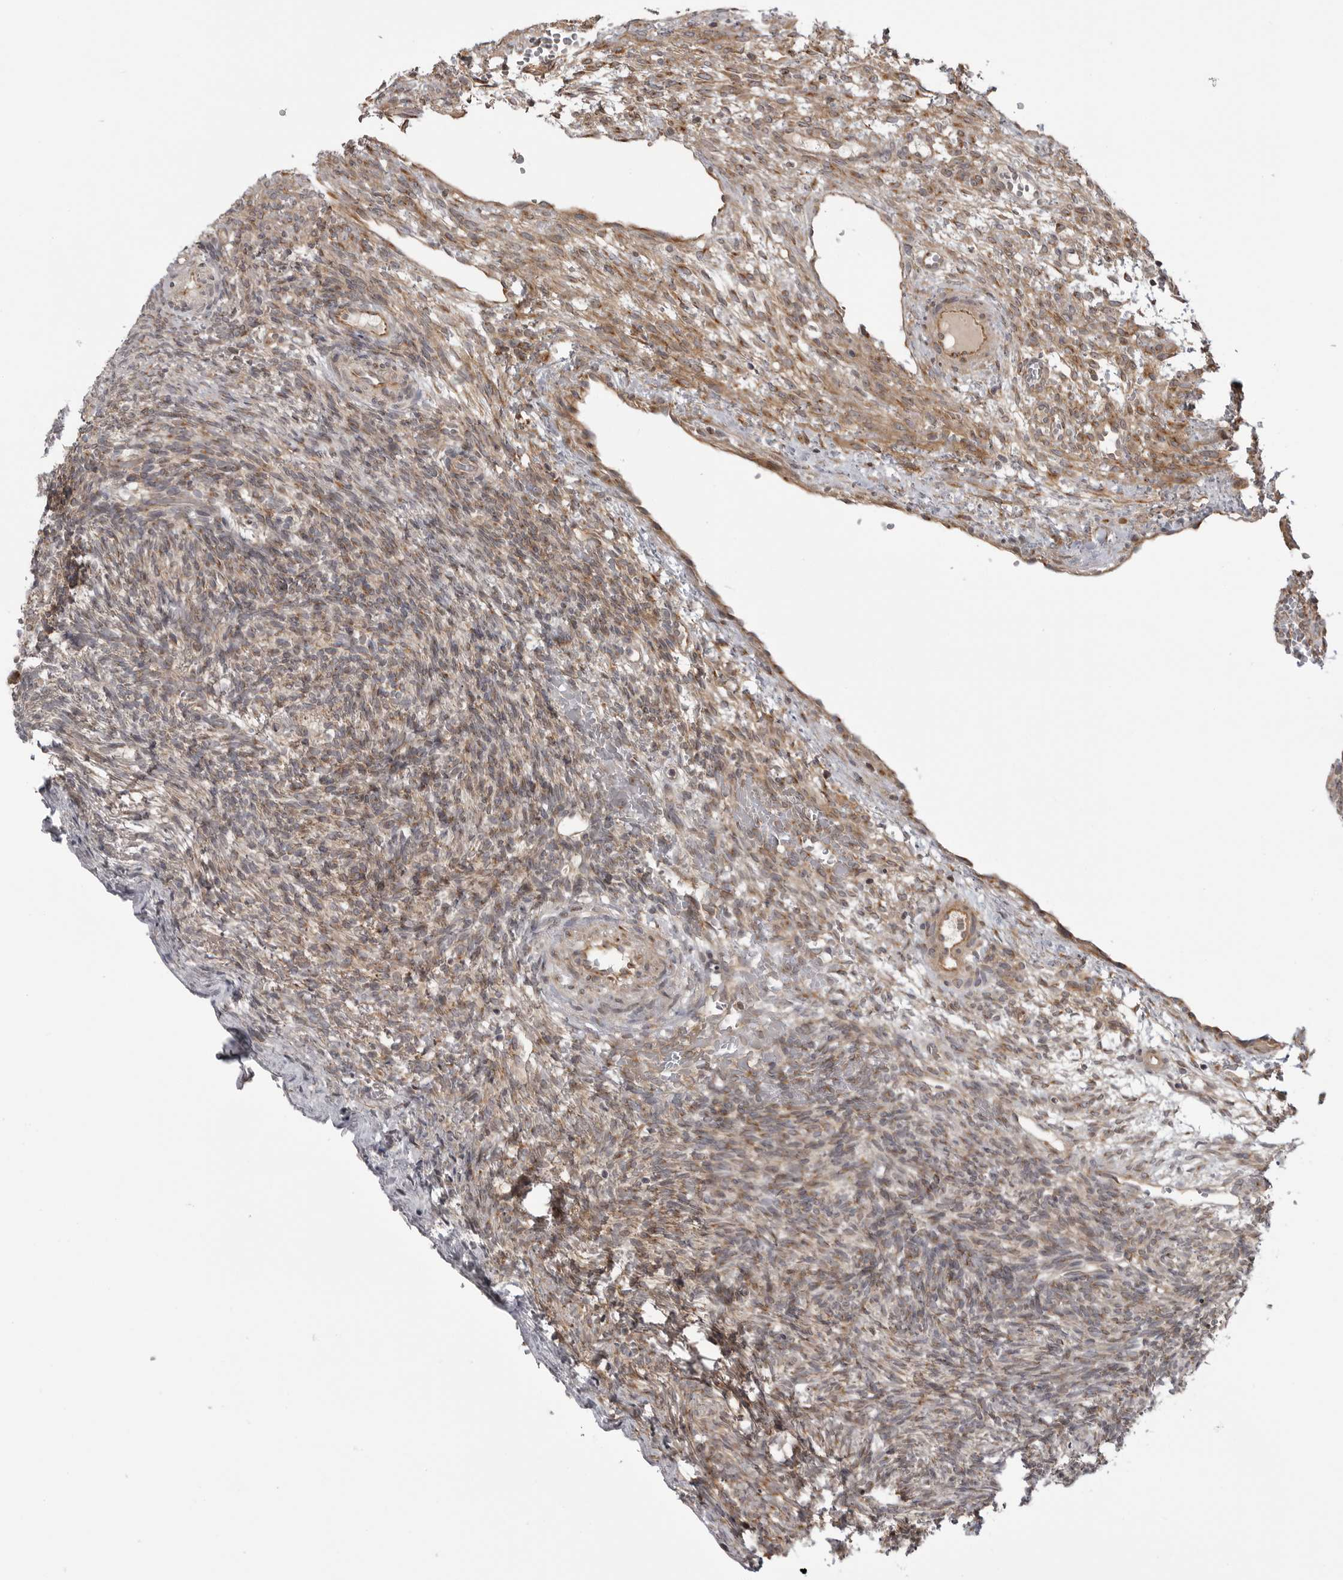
{"staining": {"intensity": "weak", "quantity": "25%-75%", "location": "cytoplasmic/membranous"}, "tissue": "ovary", "cell_type": "Ovarian stroma cells", "image_type": "normal", "snomed": [{"axis": "morphology", "description": "Normal tissue, NOS"}, {"axis": "topography", "description": "Ovary"}], "caption": "Immunohistochemistry staining of unremarkable ovary, which demonstrates low levels of weak cytoplasmic/membranous staining in about 25%-75% of ovarian stroma cells indicating weak cytoplasmic/membranous protein positivity. The staining was performed using DAB (brown) for protein detection and nuclei were counterstained in hematoxylin (blue).", "gene": "LRRC45", "patient": {"sex": "female", "age": 34}}